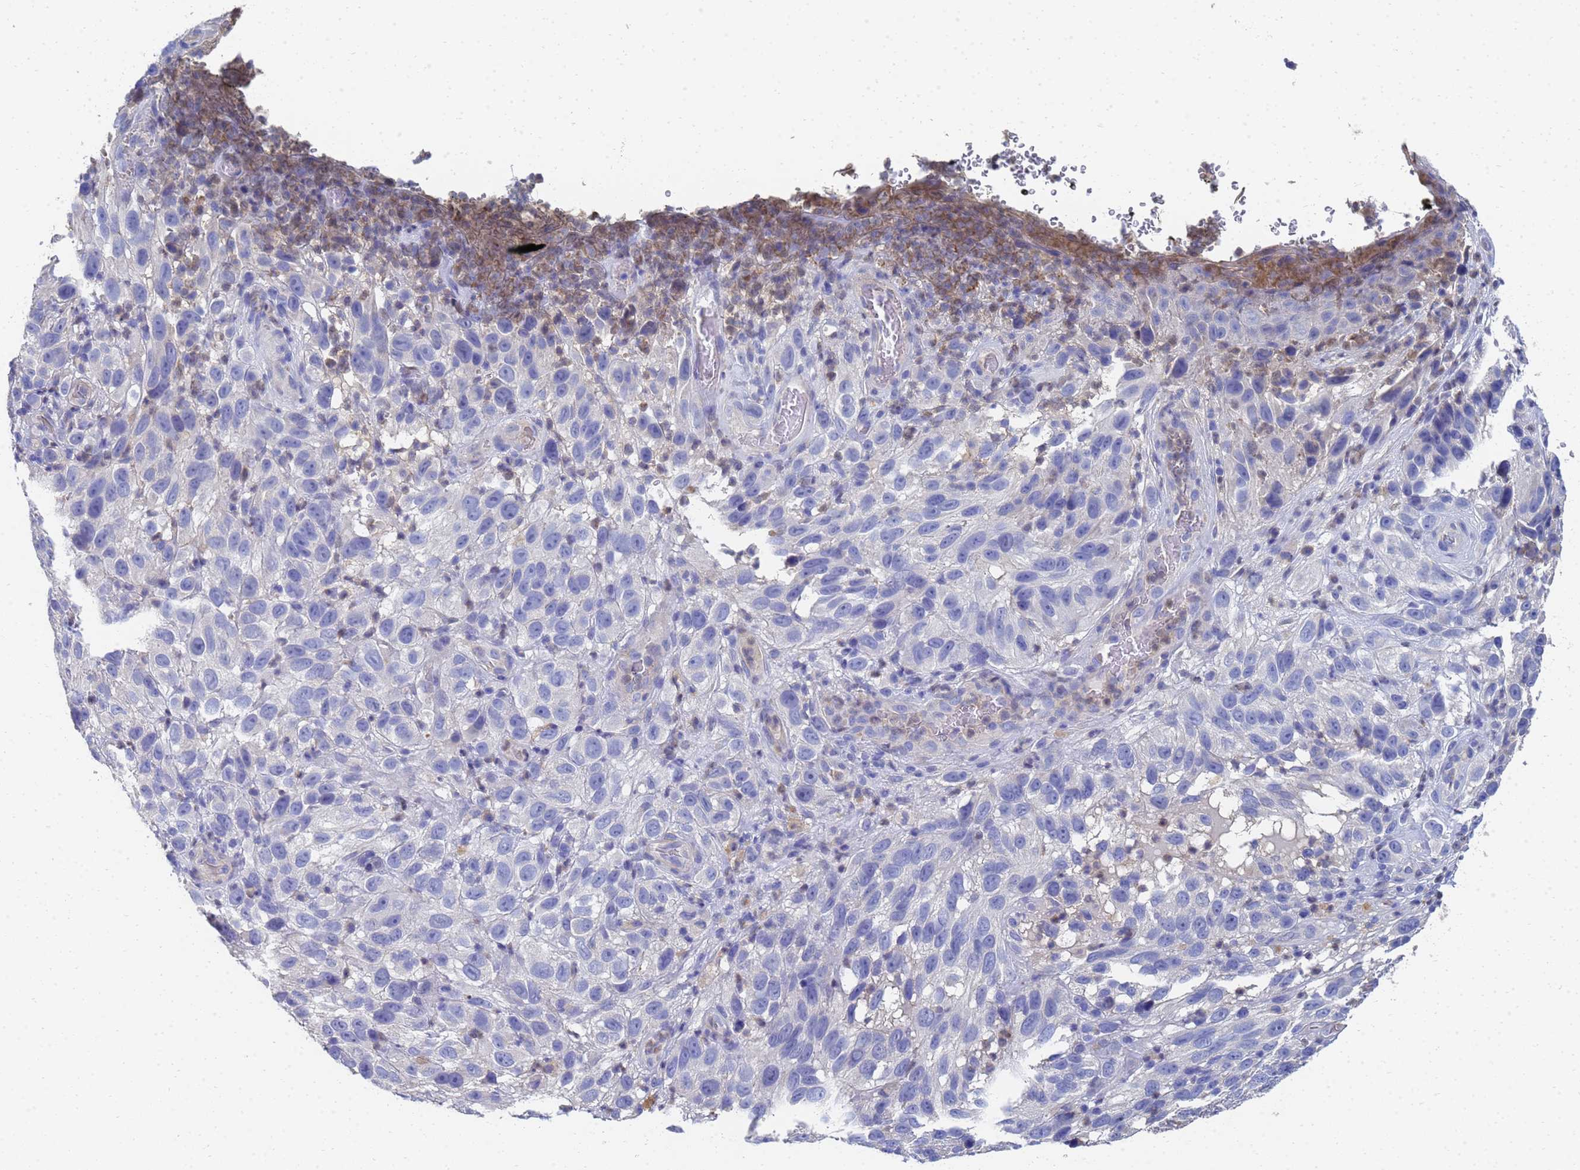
{"staining": {"intensity": "negative", "quantity": "none", "location": "none"}, "tissue": "melanoma", "cell_type": "Tumor cells", "image_type": "cancer", "snomed": [{"axis": "morphology", "description": "Malignant melanoma, NOS"}, {"axis": "topography", "description": "Skin"}], "caption": "Immunohistochemistry micrograph of melanoma stained for a protein (brown), which reveals no expression in tumor cells. (Immunohistochemistry, brightfield microscopy, high magnification).", "gene": "LBX2", "patient": {"sex": "female", "age": 96}}